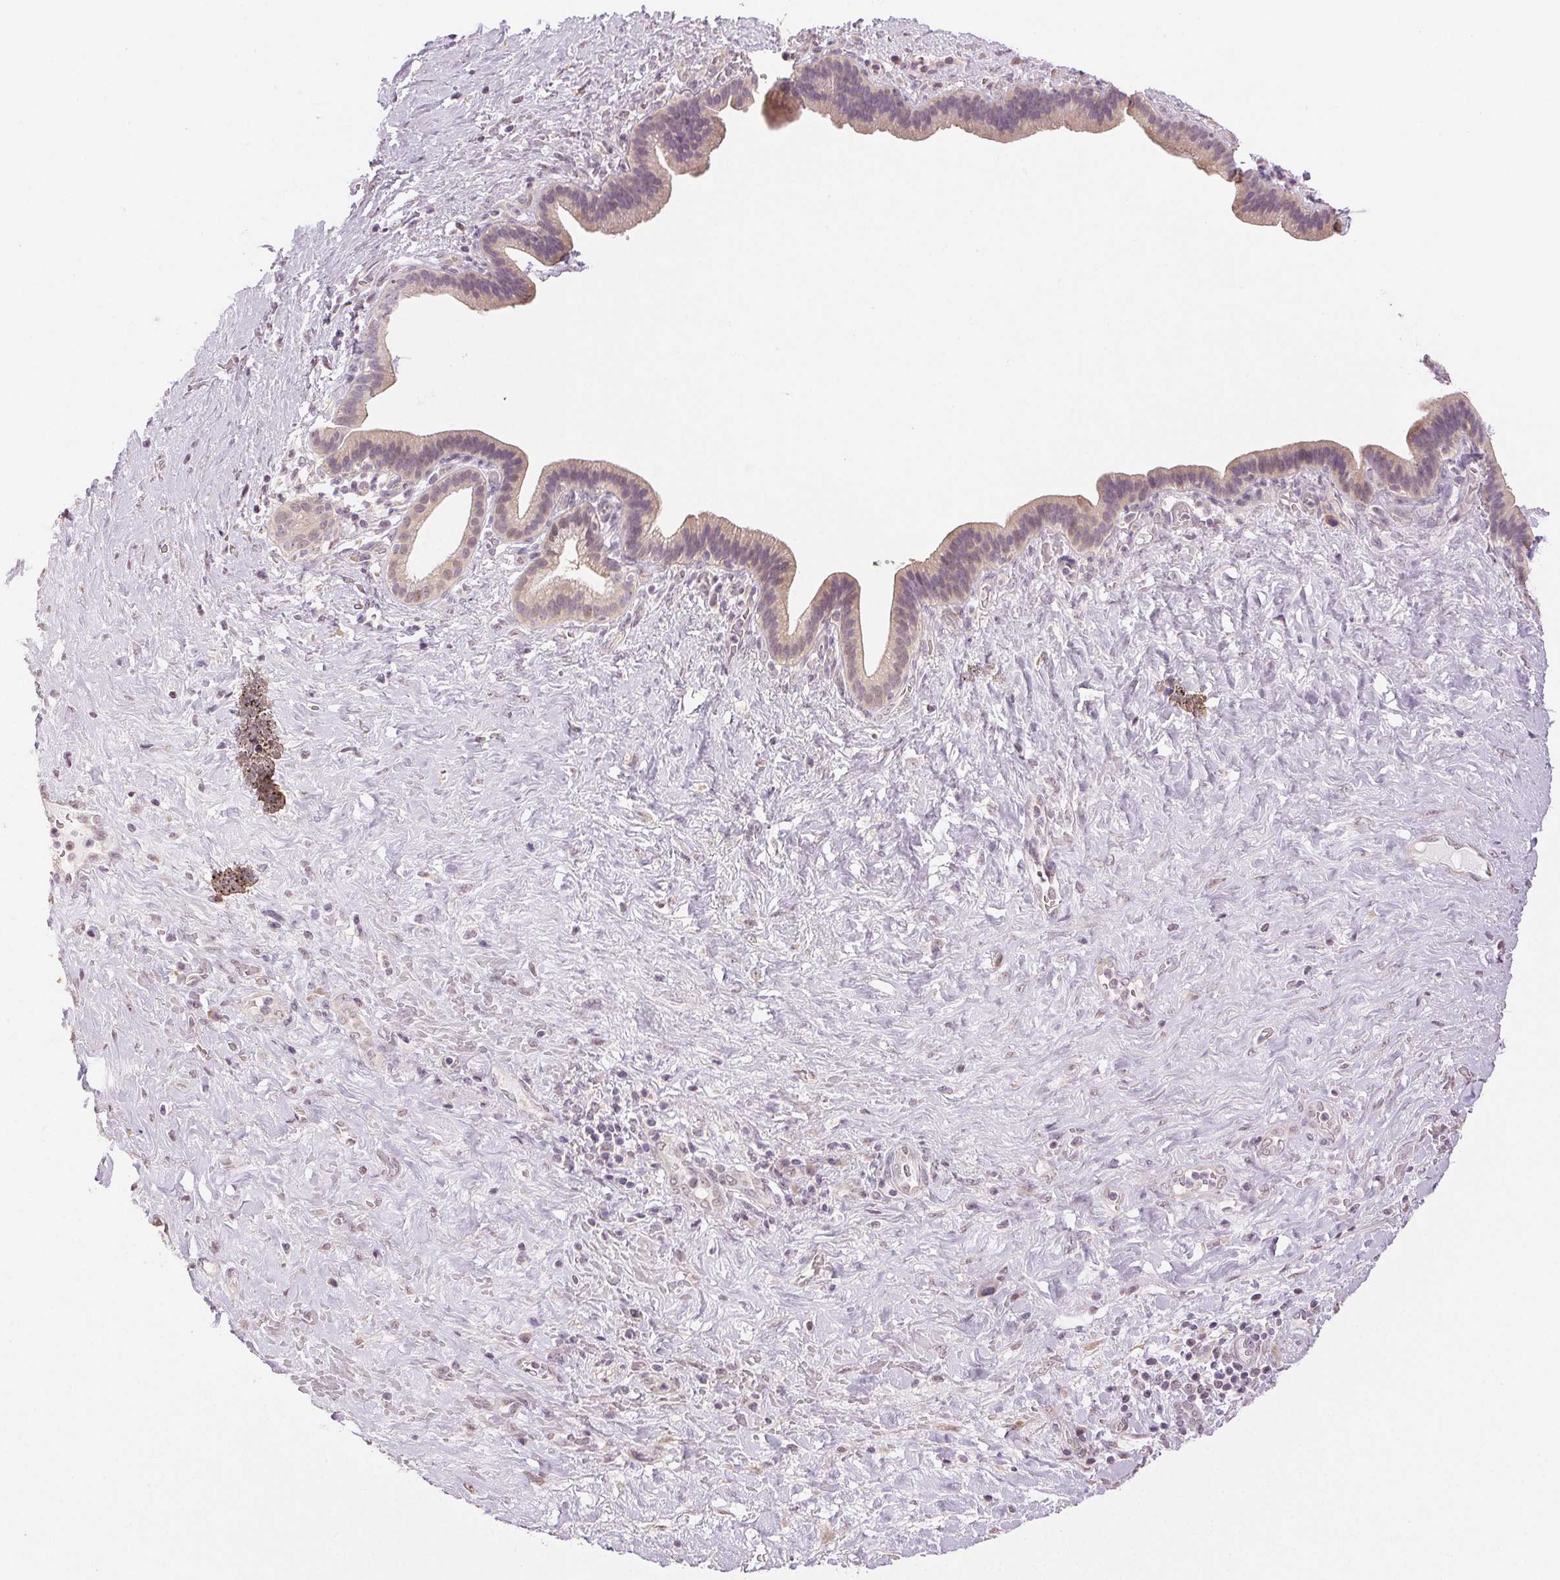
{"staining": {"intensity": "negative", "quantity": "none", "location": "none"}, "tissue": "pancreatic cancer", "cell_type": "Tumor cells", "image_type": "cancer", "snomed": [{"axis": "morphology", "description": "Adenocarcinoma, NOS"}, {"axis": "topography", "description": "Pancreas"}], "caption": "There is no significant staining in tumor cells of pancreatic cancer.", "gene": "PLCB1", "patient": {"sex": "male", "age": 44}}